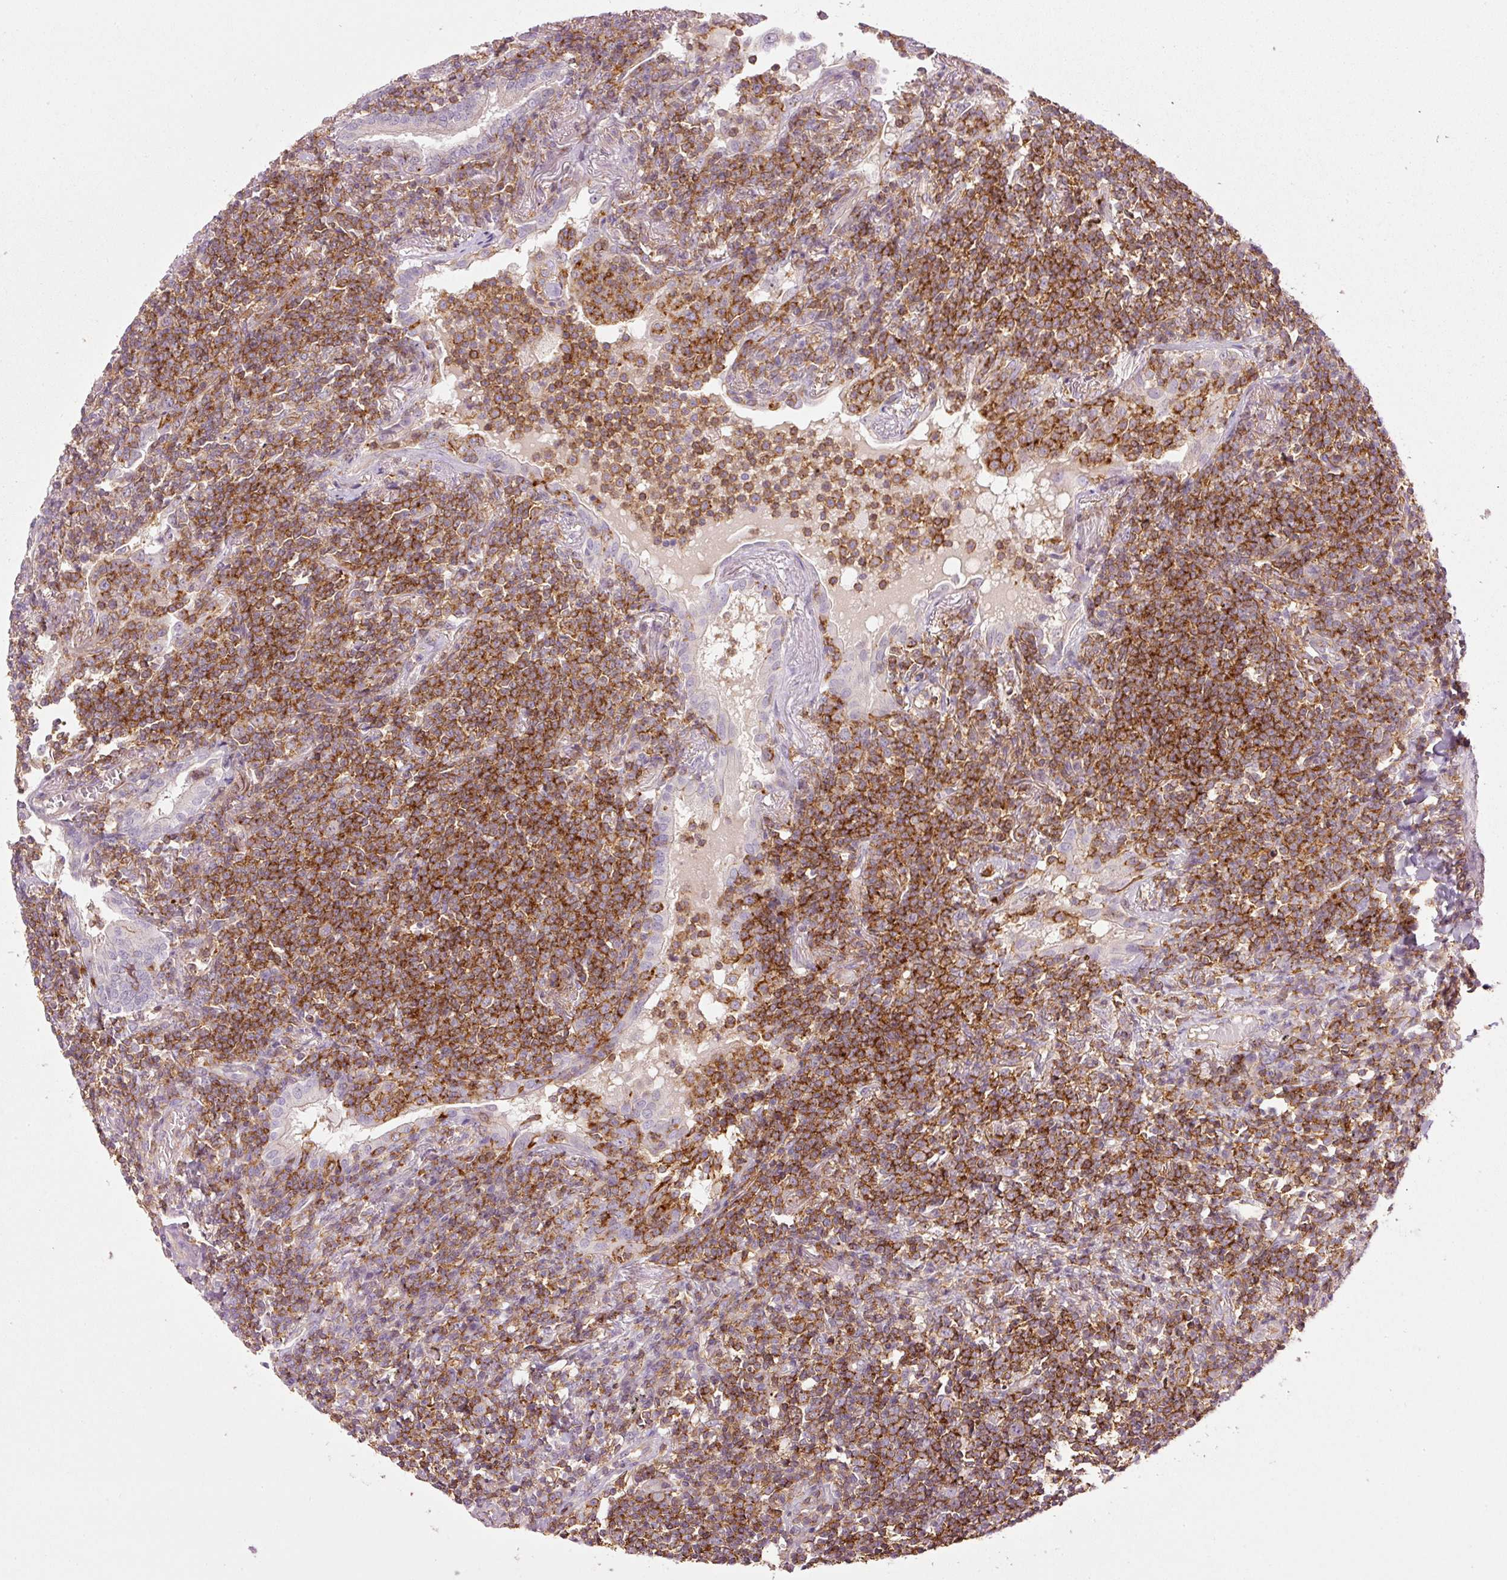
{"staining": {"intensity": "strong", "quantity": ">75%", "location": "cytoplasmic/membranous"}, "tissue": "lymphoma", "cell_type": "Tumor cells", "image_type": "cancer", "snomed": [{"axis": "morphology", "description": "Malignant lymphoma, non-Hodgkin's type, Low grade"}, {"axis": "topography", "description": "Lung"}], "caption": "Malignant lymphoma, non-Hodgkin's type (low-grade) stained for a protein exhibits strong cytoplasmic/membranous positivity in tumor cells. (Brightfield microscopy of DAB IHC at high magnification).", "gene": "SIPA1", "patient": {"sex": "female", "age": 71}}